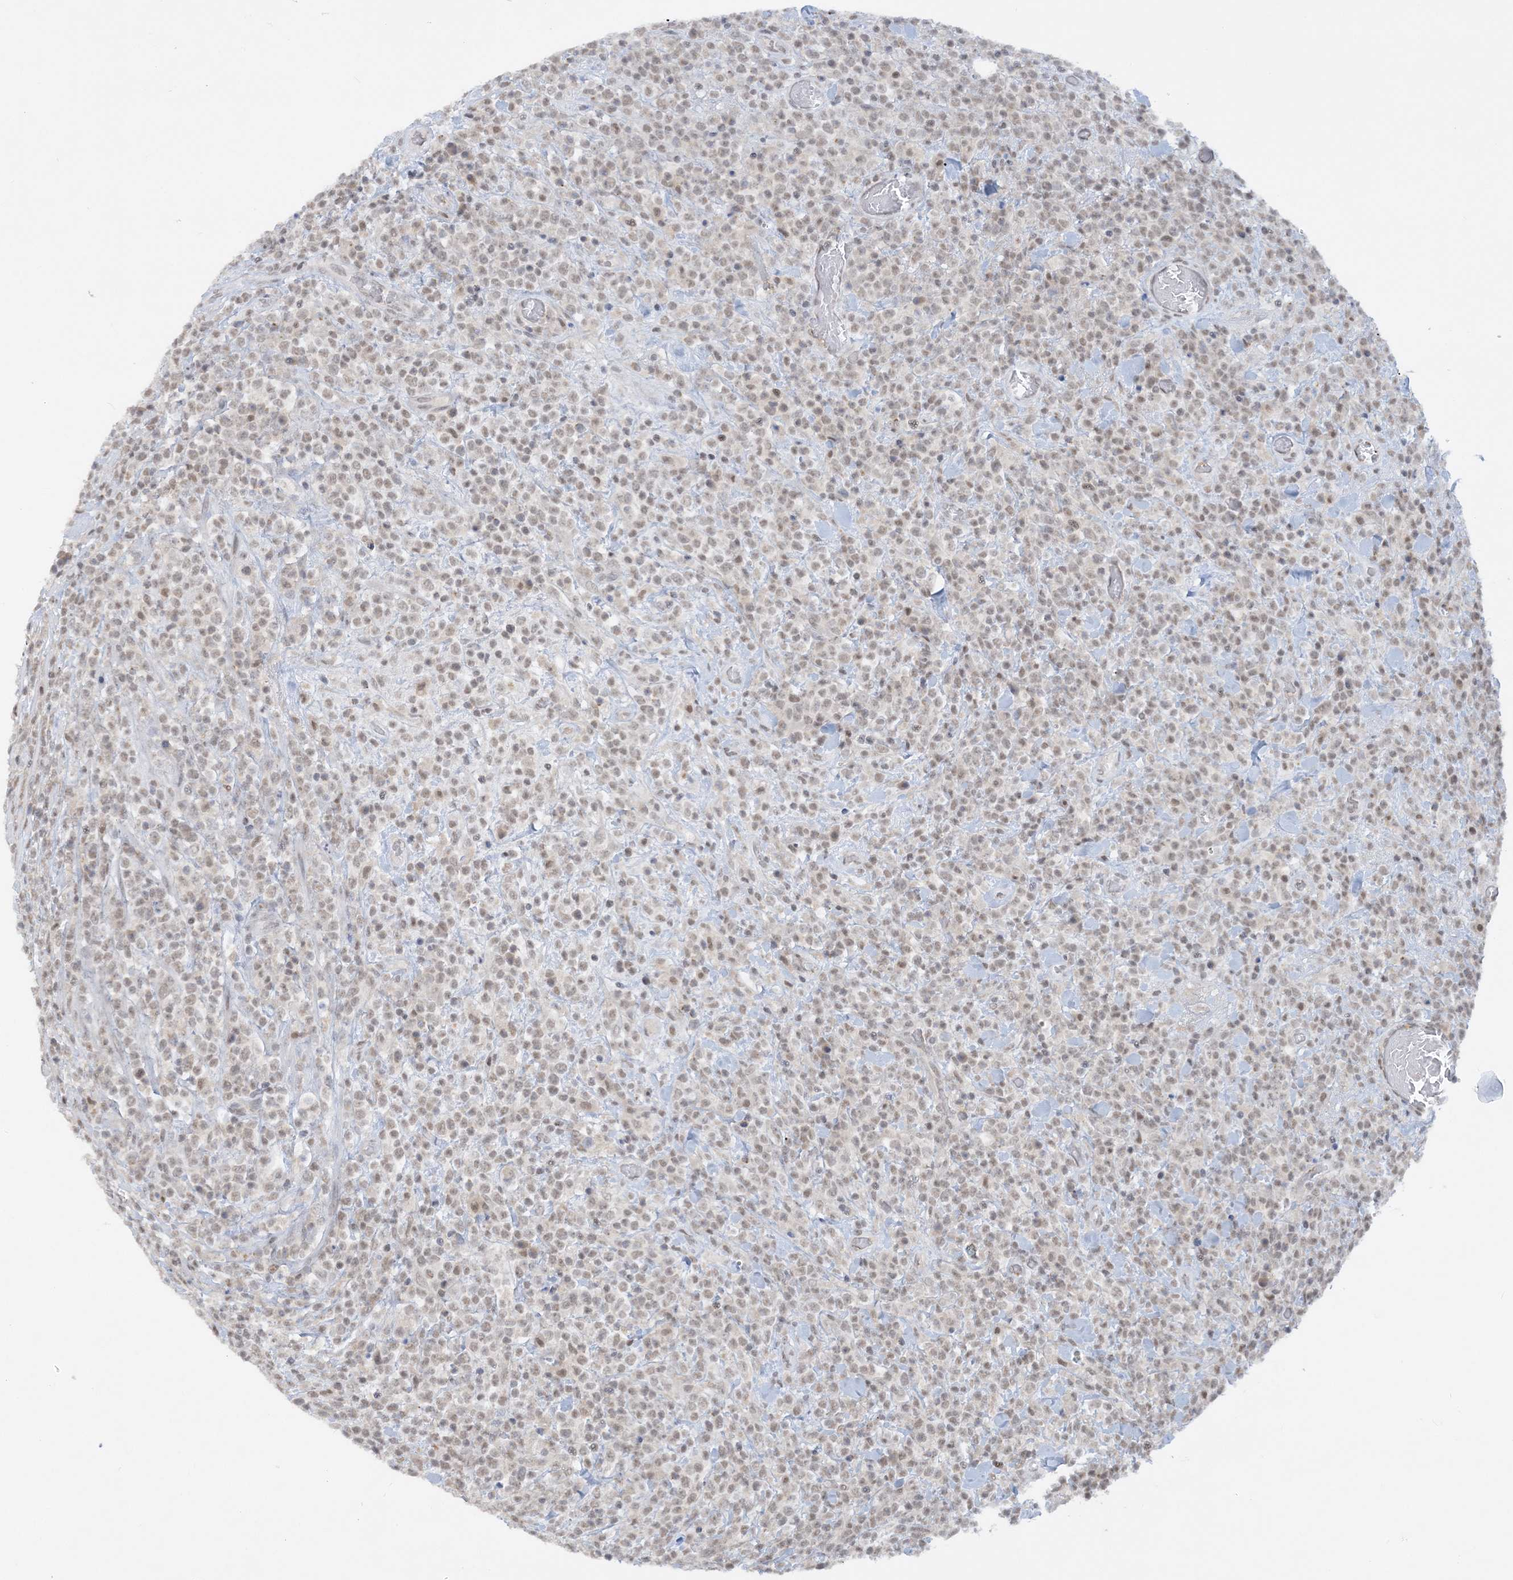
{"staining": {"intensity": "weak", "quantity": ">75%", "location": "nuclear"}, "tissue": "lymphoma", "cell_type": "Tumor cells", "image_type": "cancer", "snomed": [{"axis": "morphology", "description": "Malignant lymphoma, non-Hodgkin's type, High grade"}, {"axis": "topography", "description": "Colon"}], "caption": "High-power microscopy captured an immunohistochemistry (IHC) micrograph of malignant lymphoma, non-Hodgkin's type (high-grade), revealing weak nuclear positivity in approximately >75% of tumor cells.", "gene": "KMT2D", "patient": {"sex": "female", "age": 53}}